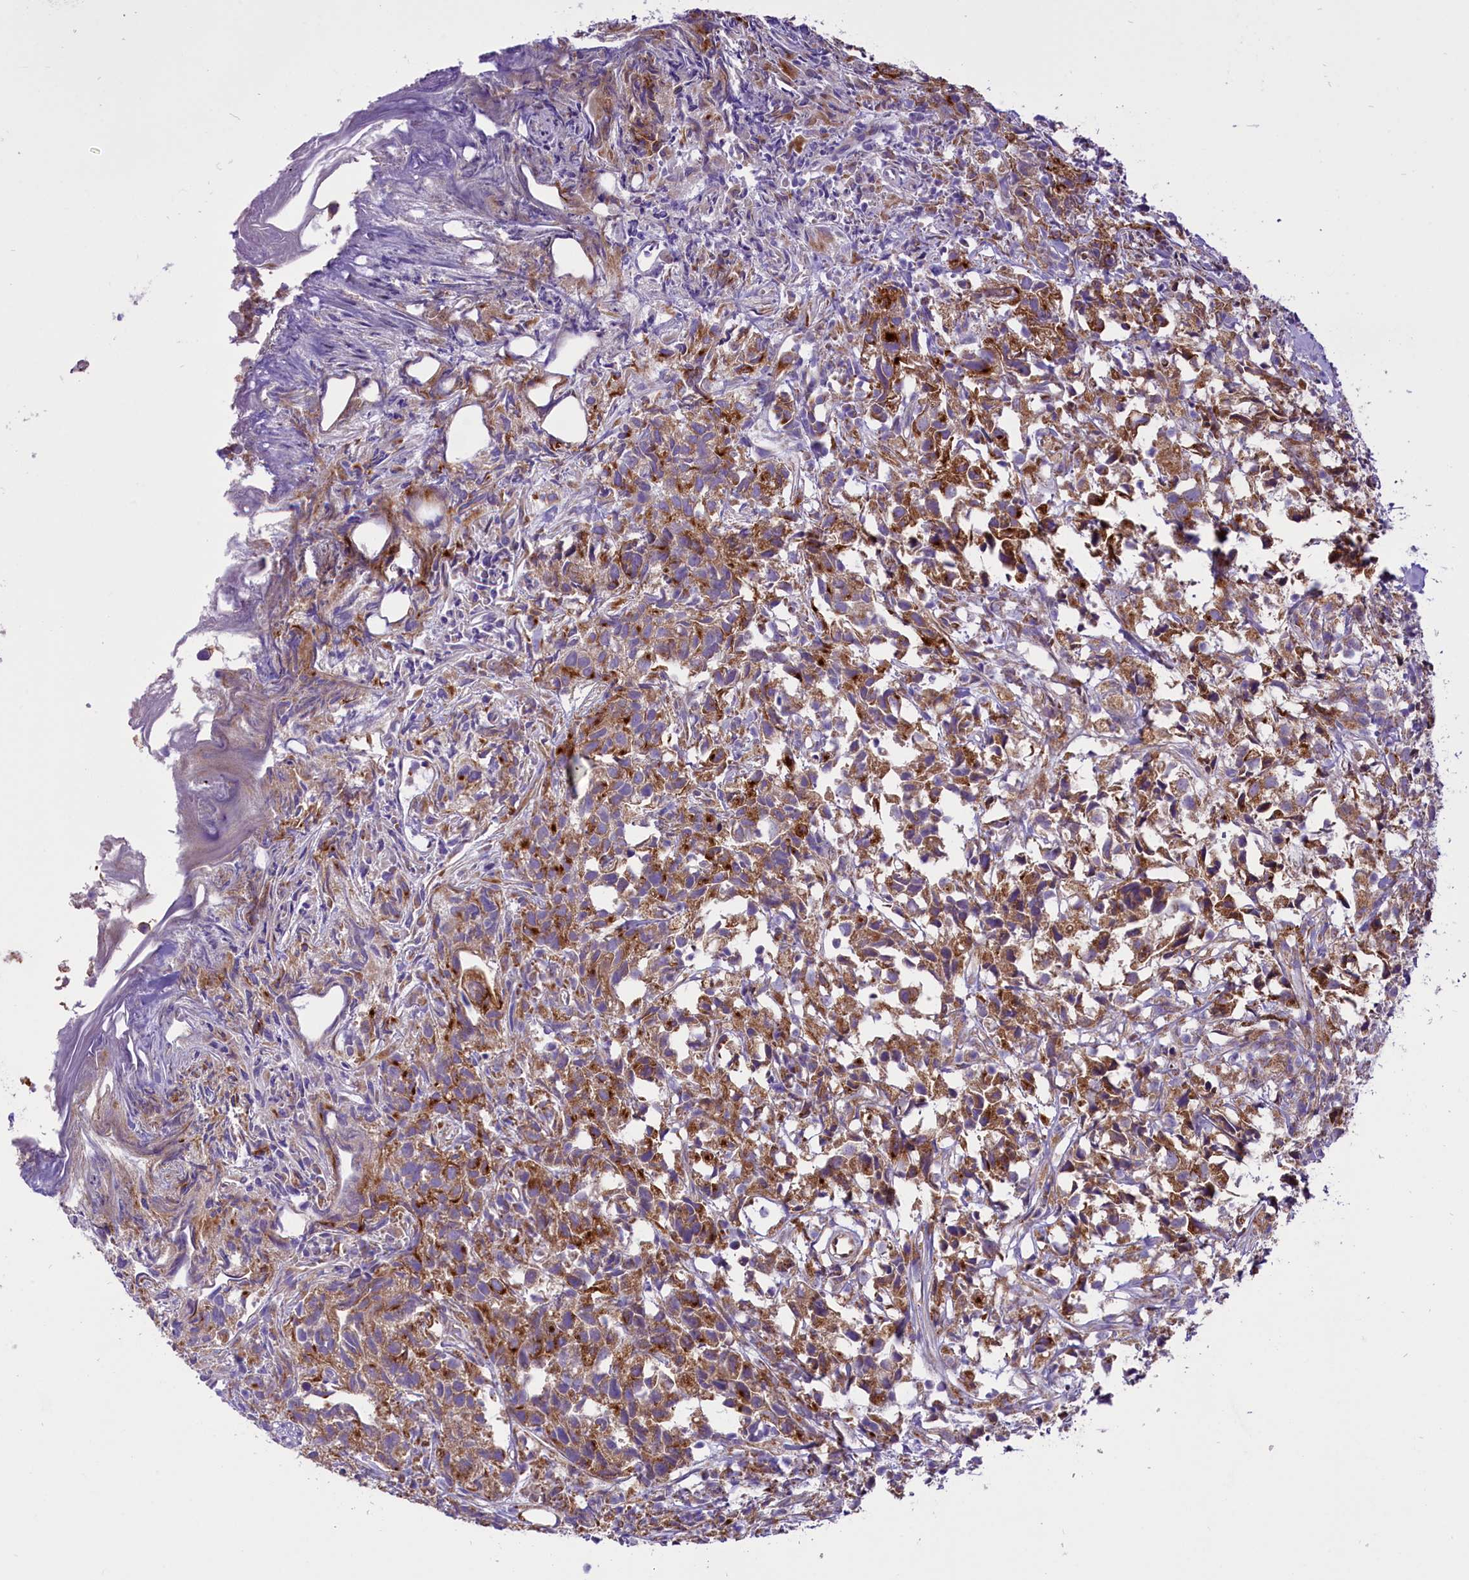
{"staining": {"intensity": "moderate", "quantity": ">75%", "location": "cytoplasmic/membranous"}, "tissue": "urothelial cancer", "cell_type": "Tumor cells", "image_type": "cancer", "snomed": [{"axis": "morphology", "description": "Urothelial carcinoma, High grade"}, {"axis": "topography", "description": "Urinary bladder"}], "caption": "The histopathology image shows a brown stain indicating the presence of a protein in the cytoplasmic/membranous of tumor cells in high-grade urothelial carcinoma.", "gene": "PTPRU", "patient": {"sex": "female", "age": 75}}